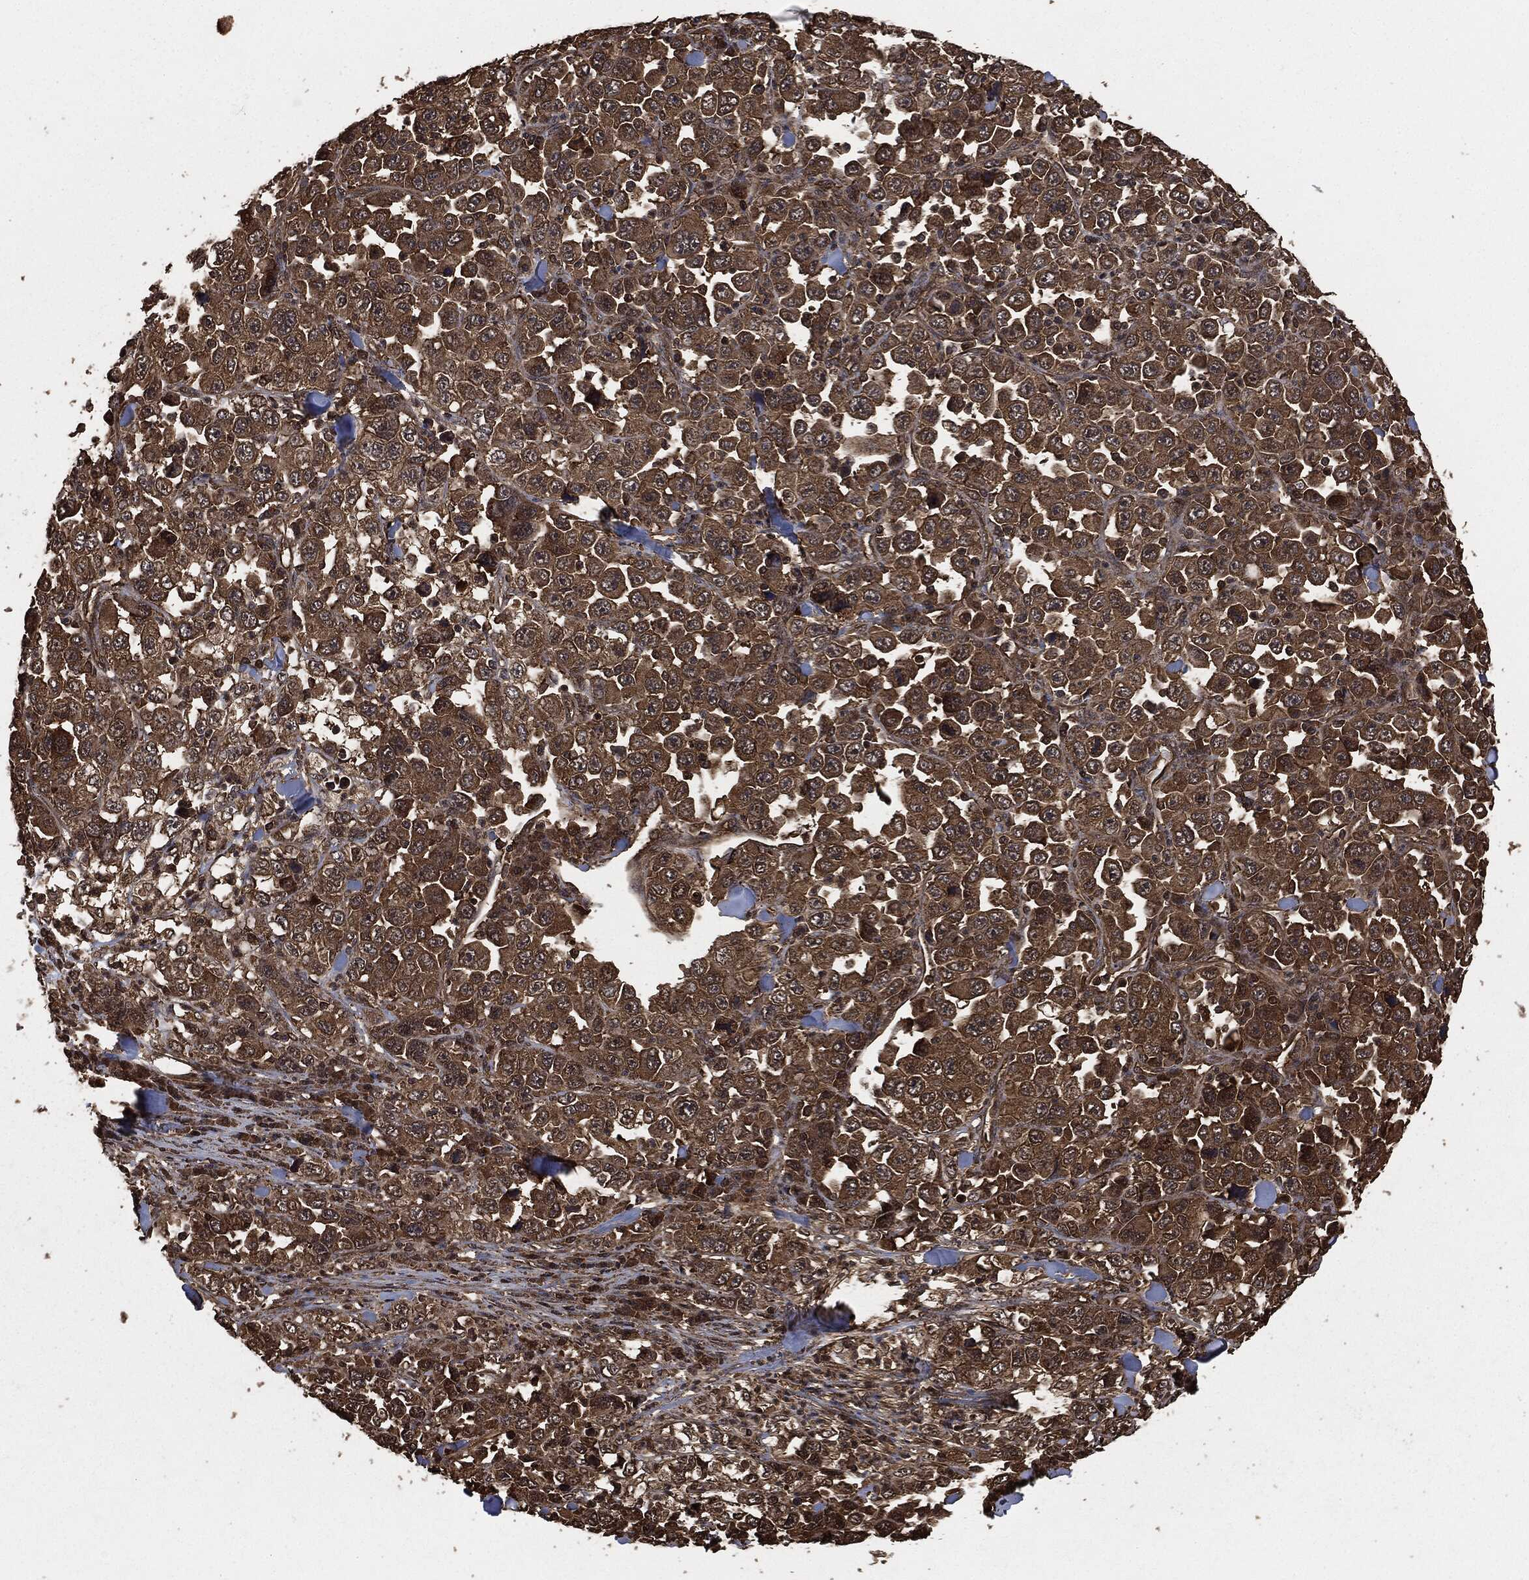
{"staining": {"intensity": "moderate", "quantity": ">75%", "location": "cytoplasmic/membranous"}, "tissue": "stomach cancer", "cell_type": "Tumor cells", "image_type": "cancer", "snomed": [{"axis": "morphology", "description": "Normal tissue, NOS"}, {"axis": "morphology", "description": "Adenocarcinoma, NOS"}, {"axis": "topography", "description": "Stomach, upper"}, {"axis": "topography", "description": "Stomach"}], "caption": "A brown stain highlights moderate cytoplasmic/membranous expression of a protein in human stomach cancer tumor cells.", "gene": "HRAS", "patient": {"sex": "male", "age": 59}}